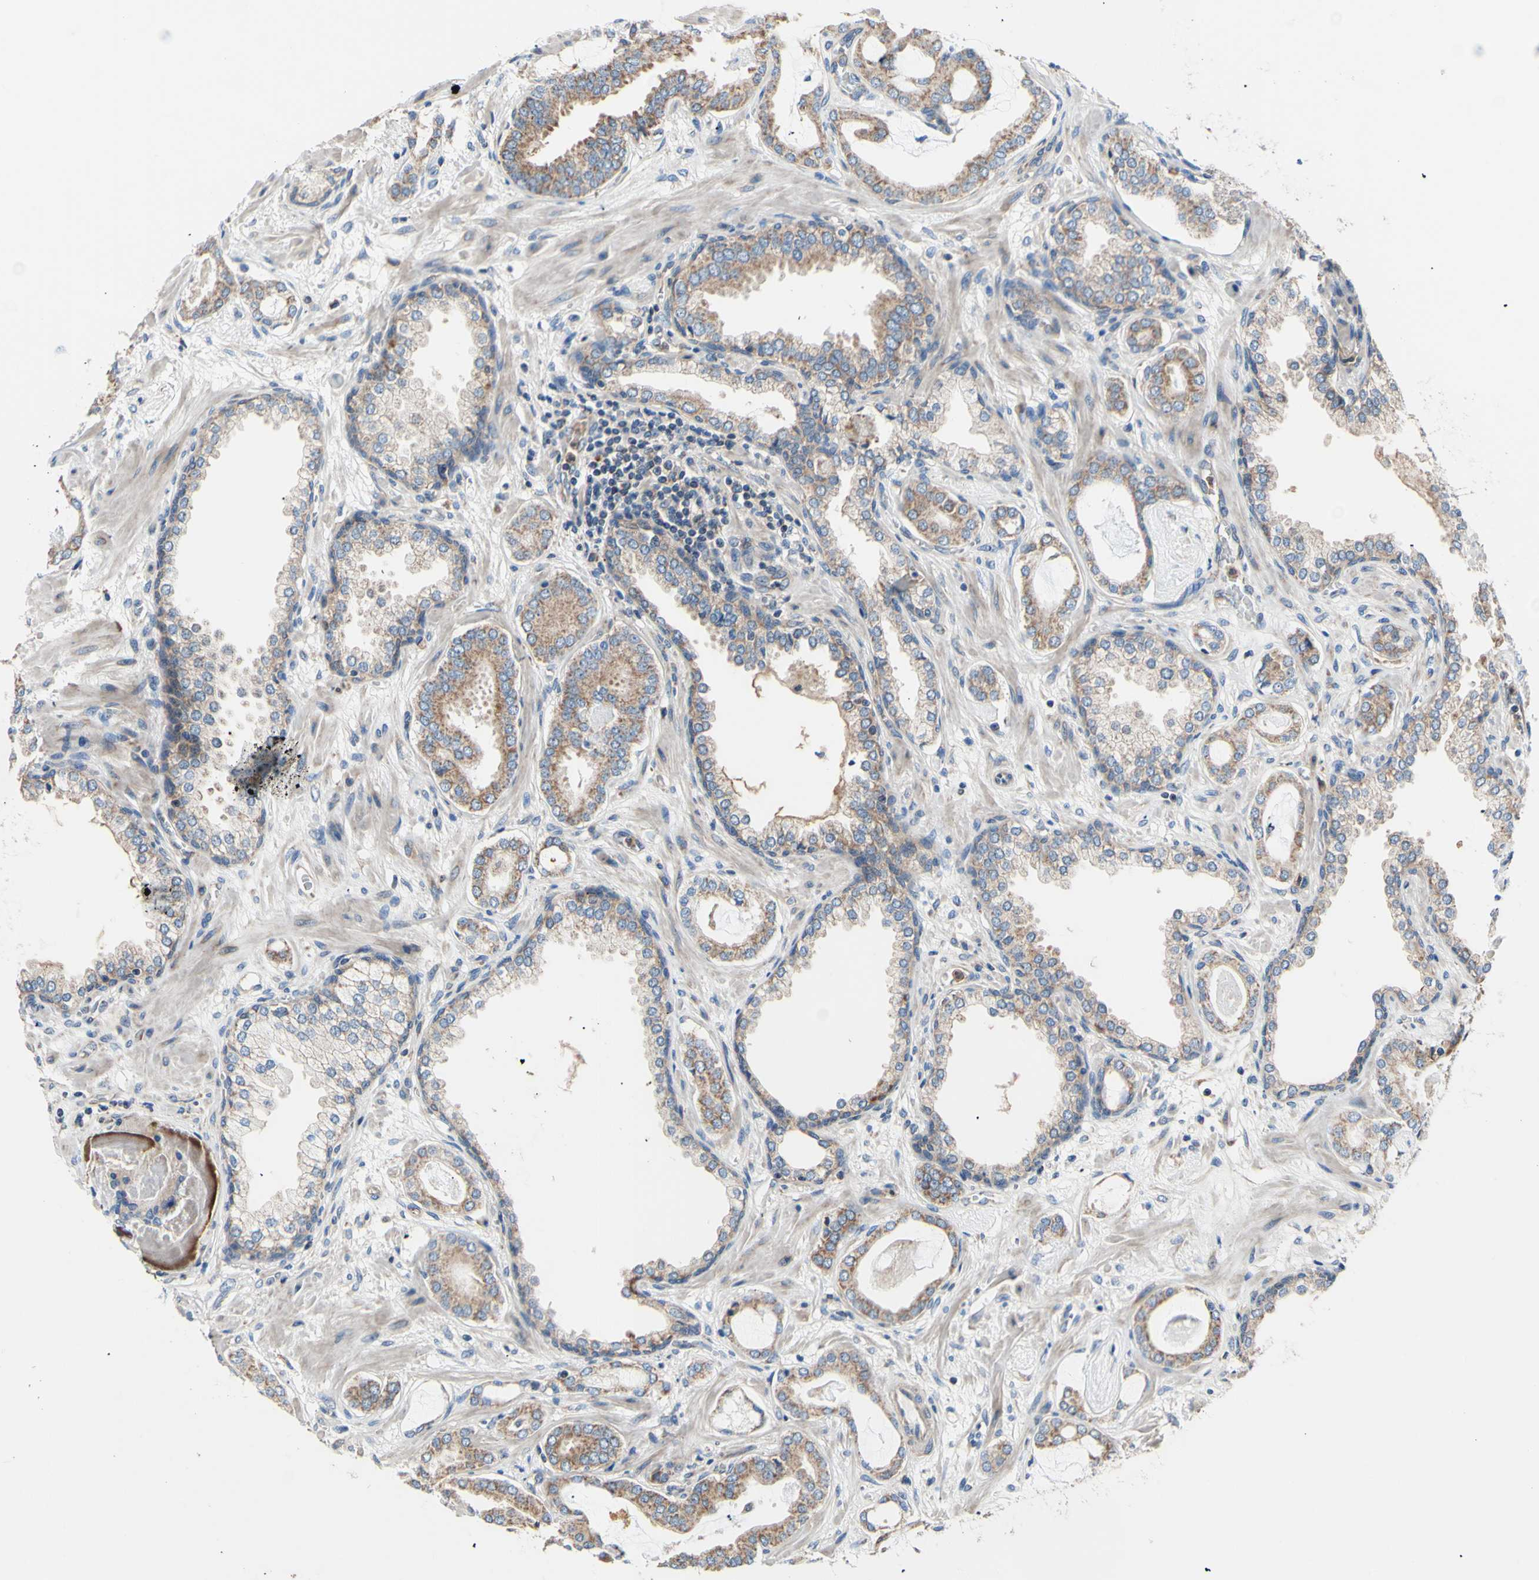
{"staining": {"intensity": "moderate", "quantity": "25%-75%", "location": "cytoplasmic/membranous"}, "tissue": "prostate cancer", "cell_type": "Tumor cells", "image_type": "cancer", "snomed": [{"axis": "morphology", "description": "Adenocarcinoma, Low grade"}, {"axis": "topography", "description": "Prostate"}], "caption": "Tumor cells reveal medium levels of moderate cytoplasmic/membranous expression in approximately 25%-75% of cells in prostate low-grade adenocarcinoma. The staining was performed using DAB, with brown indicating positive protein expression. Nuclei are stained blue with hematoxylin.", "gene": "FMR1", "patient": {"sex": "male", "age": 53}}